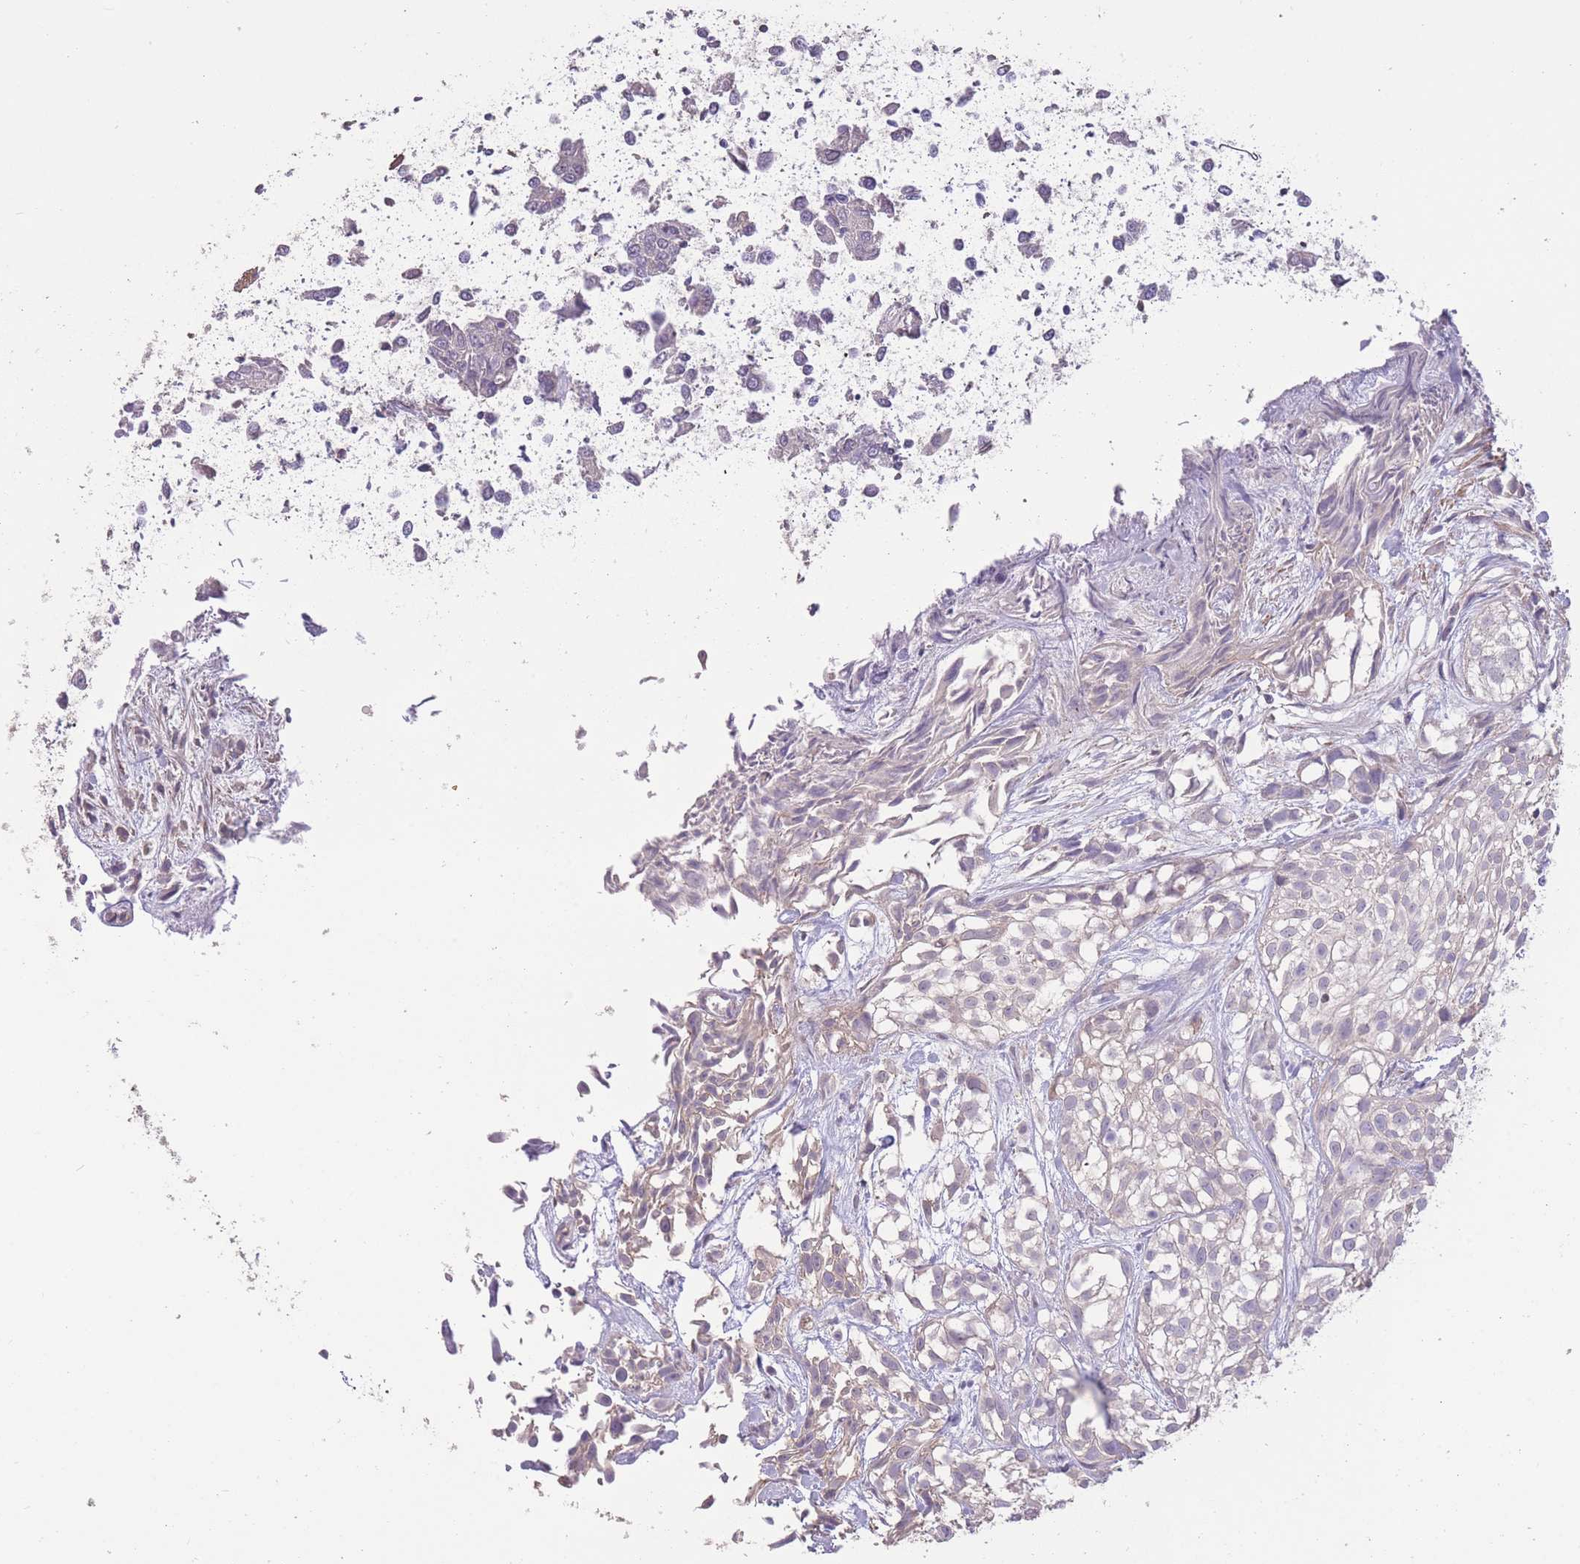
{"staining": {"intensity": "negative", "quantity": "none", "location": "none"}, "tissue": "urothelial cancer", "cell_type": "Tumor cells", "image_type": "cancer", "snomed": [{"axis": "morphology", "description": "Urothelial carcinoma, High grade"}, {"axis": "topography", "description": "Urinary bladder"}], "caption": "This micrograph is of high-grade urothelial carcinoma stained with IHC to label a protein in brown with the nuclei are counter-stained blue. There is no positivity in tumor cells.", "gene": "RSPH10B", "patient": {"sex": "male", "age": 56}}